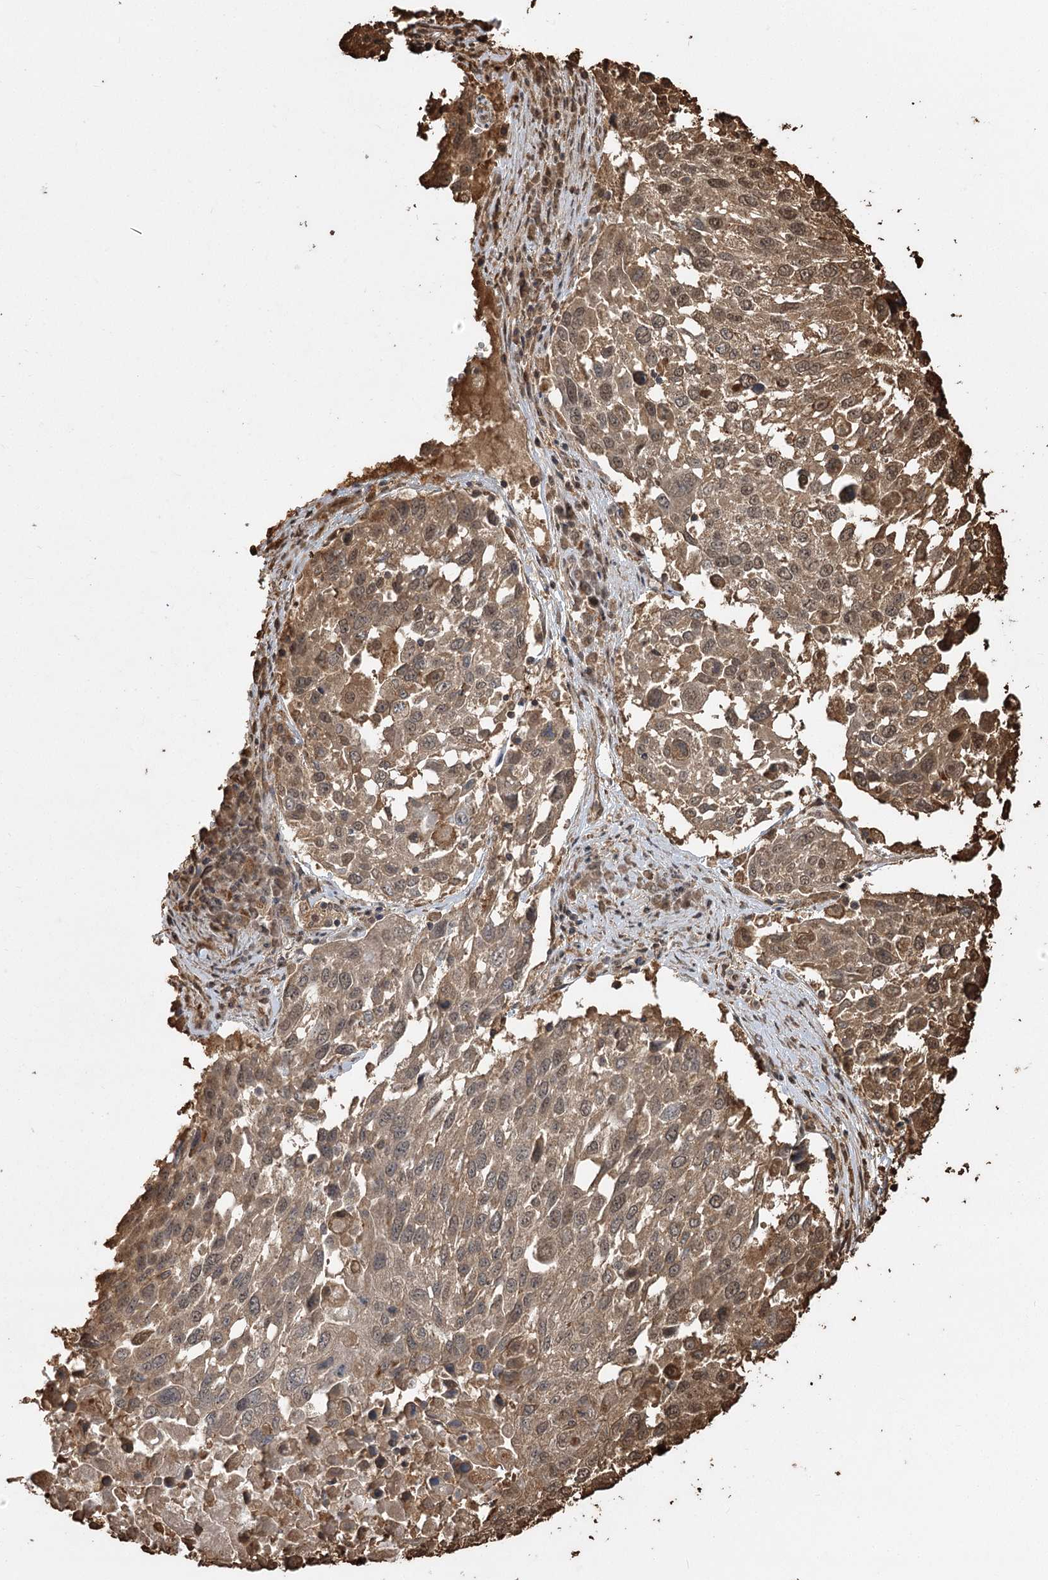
{"staining": {"intensity": "moderate", "quantity": ">75%", "location": "cytoplasmic/membranous,nuclear"}, "tissue": "lung cancer", "cell_type": "Tumor cells", "image_type": "cancer", "snomed": [{"axis": "morphology", "description": "Squamous cell carcinoma, NOS"}, {"axis": "topography", "description": "Lung"}], "caption": "Immunohistochemistry (IHC) micrograph of lung cancer (squamous cell carcinoma) stained for a protein (brown), which demonstrates medium levels of moderate cytoplasmic/membranous and nuclear staining in about >75% of tumor cells.", "gene": "PLCH1", "patient": {"sex": "male", "age": 65}}